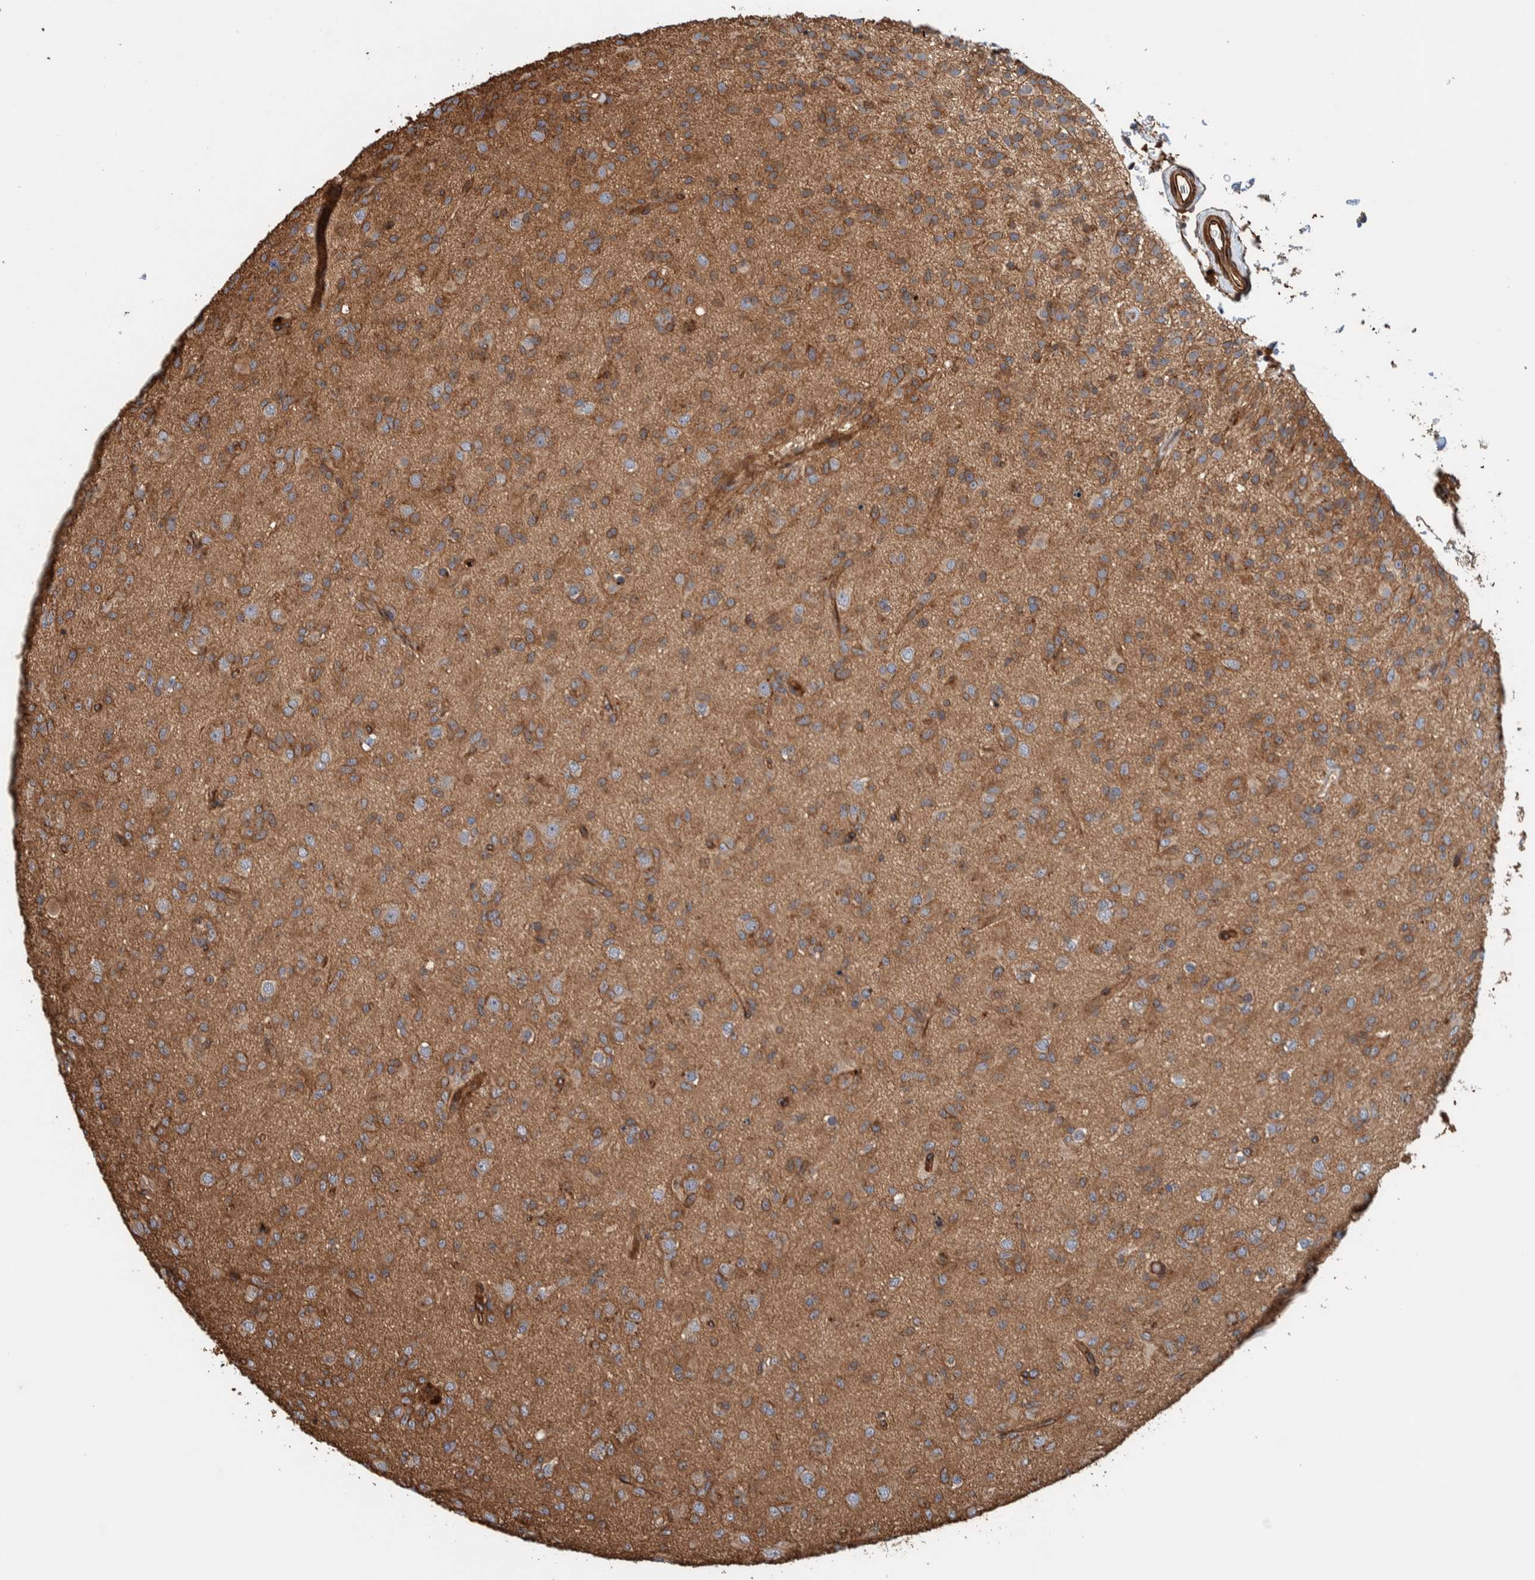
{"staining": {"intensity": "moderate", "quantity": ">75%", "location": "cytoplasmic/membranous"}, "tissue": "glioma", "cell_type": "Tumor cells", "image_type": "cancer", "snomed": [{"axis": "morphology", "description": "Glioma, malignant, Low grade"}, {"axis": "topography", "description": "Brain"}], "caption": "This is an image of immunohistochemistry (IHC) staining of malignant glioma (low-grade), which shows moderate expression in the cytoplasmic/membranous of tumor cells.", "gene": "PKD1L1", "patient": {"sex": "male", "age": 65}}